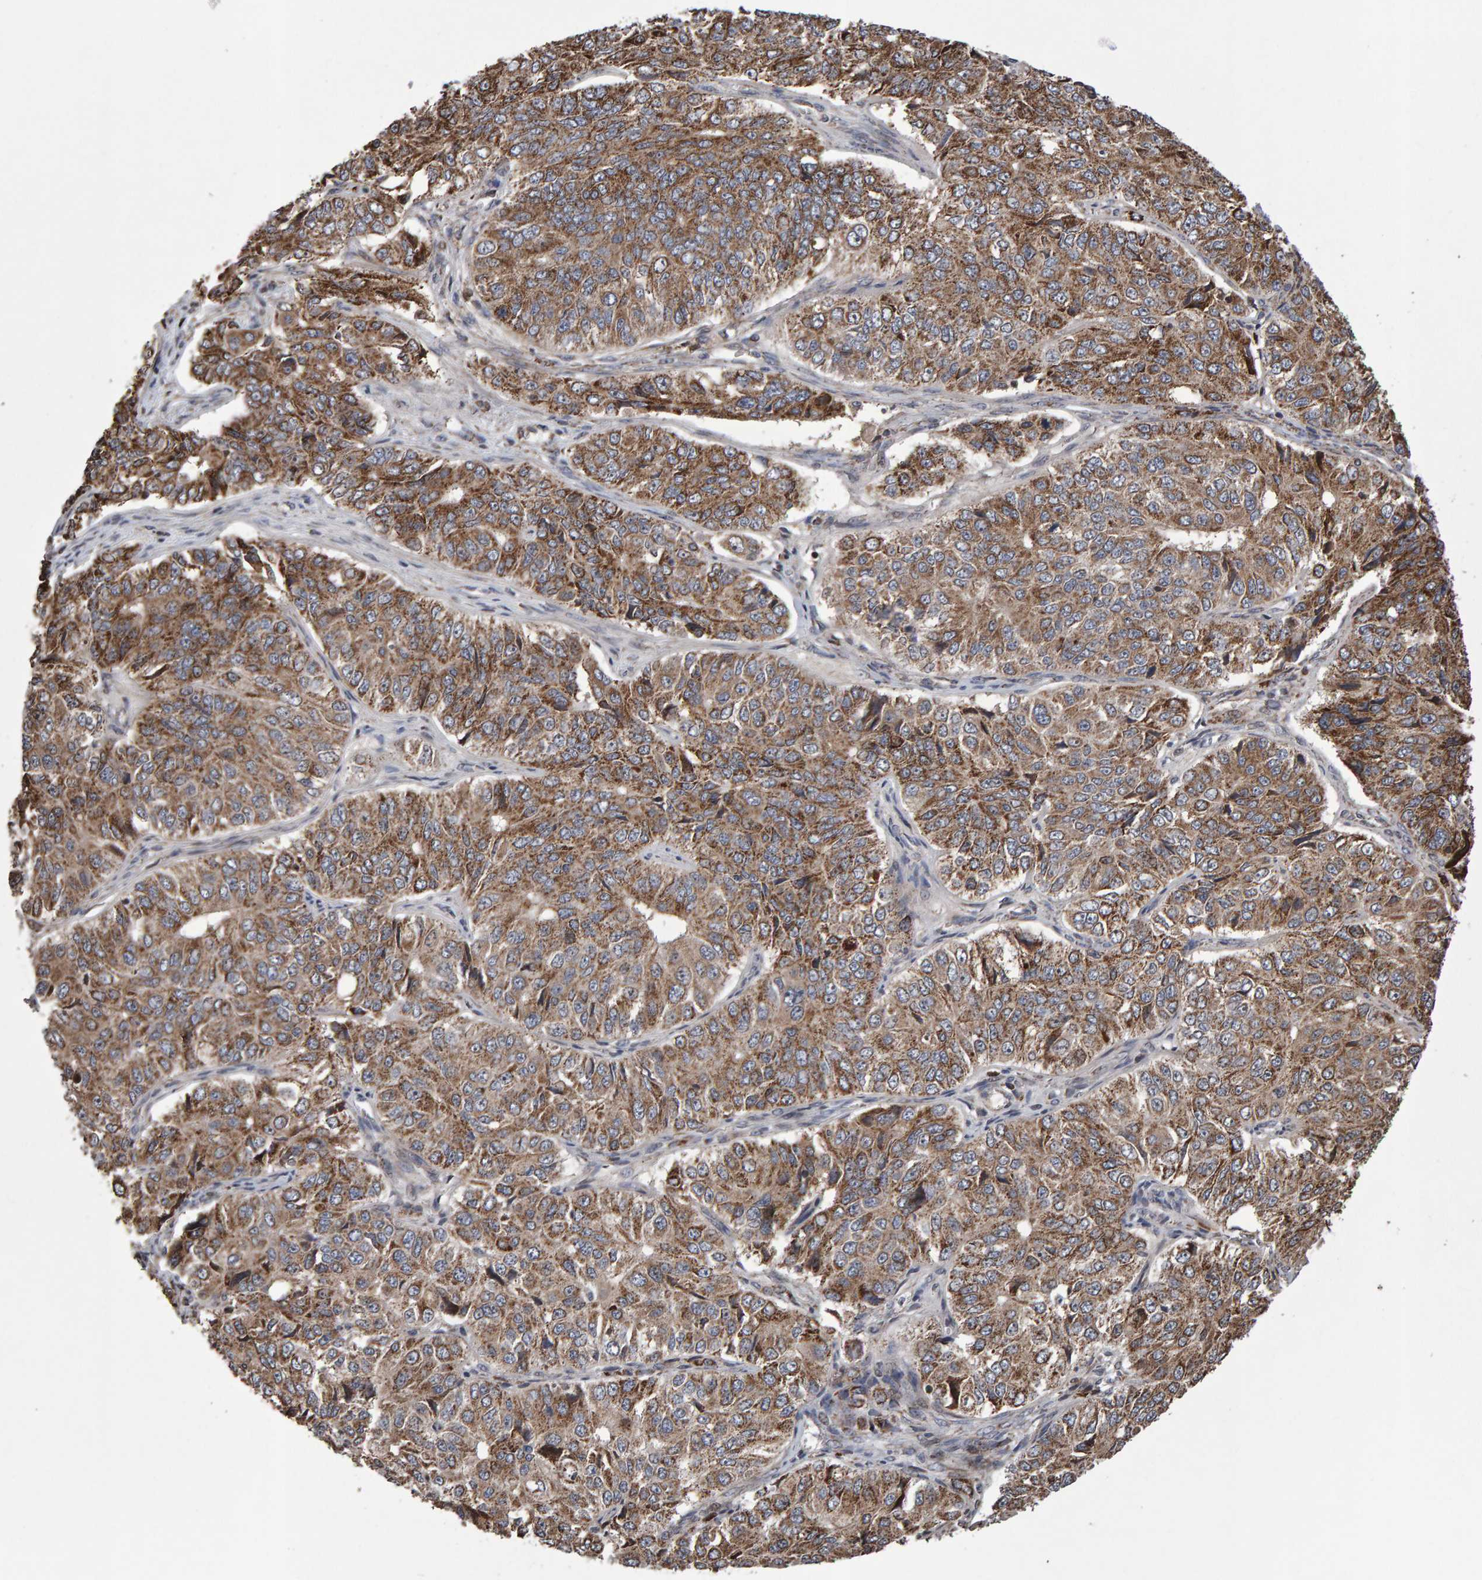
{"staining": {"intensity": "moderate", "quantity": ">75%", "location": "cytoplasmic/membranous"}, "tissue": "ovarian cancer", "cell_type": "Tumor cells", "image_type": "cancer", "snomed": [{"axis": "morphology", "description": "Carcinoma, endometroid"}, {"axis": "topography", "description": "Ovary"}], "caption": "Brown immunohistochemical staining in human ovarian cancer (endometroid carcinoma) displays moderate cytoplasmic/membranous positivity in about >75% of tumor cells. (DAB IHC with brightfield microscopy, high magnification).", "gene": "PECR", "patient": {"sex": "female", "age": 51}}